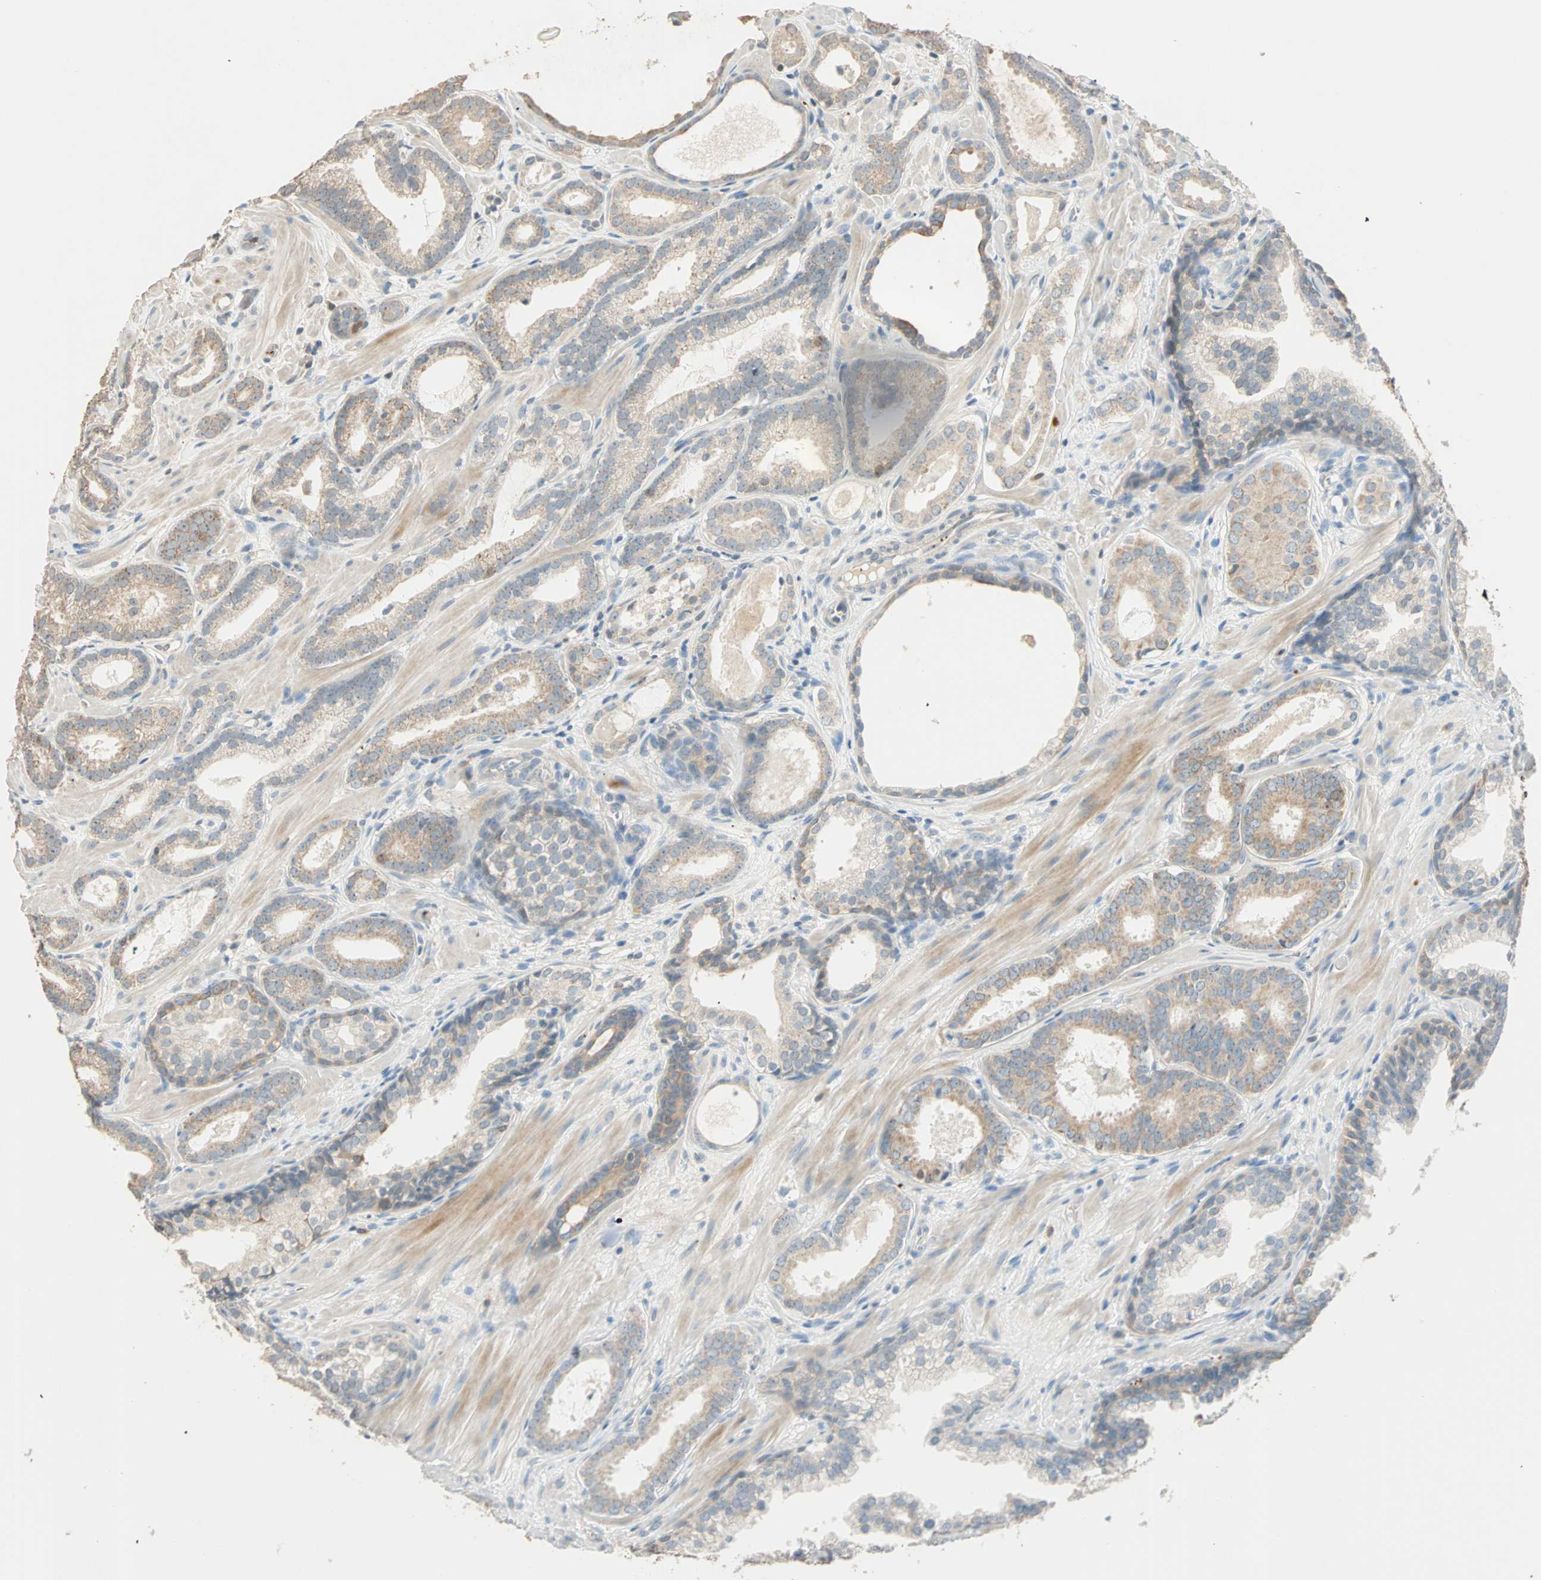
{"staining": {"intensity": "weak", "quantity": "25%-75%", "location": "cytoplasmic/membranous"}, "tissue": "prostate cancer", "cell_type": "Tumor cells", "image_type": "cancer", "snomed": [{"axis": "morphology", "description": "Adenocarcinoma, Low grade"}, {"axis": "topography", "description": "Prostate"}], "caption": "A low amount of weak cytoplasmic/membranous expression is identified in approximately 25%-75% of tumor cells in prostate cancer tissue. (Brightfield microscopy of DAB IHC at high magnification).", "gene": "RAD18", "patient": {"sex": "male", "age": 57}}